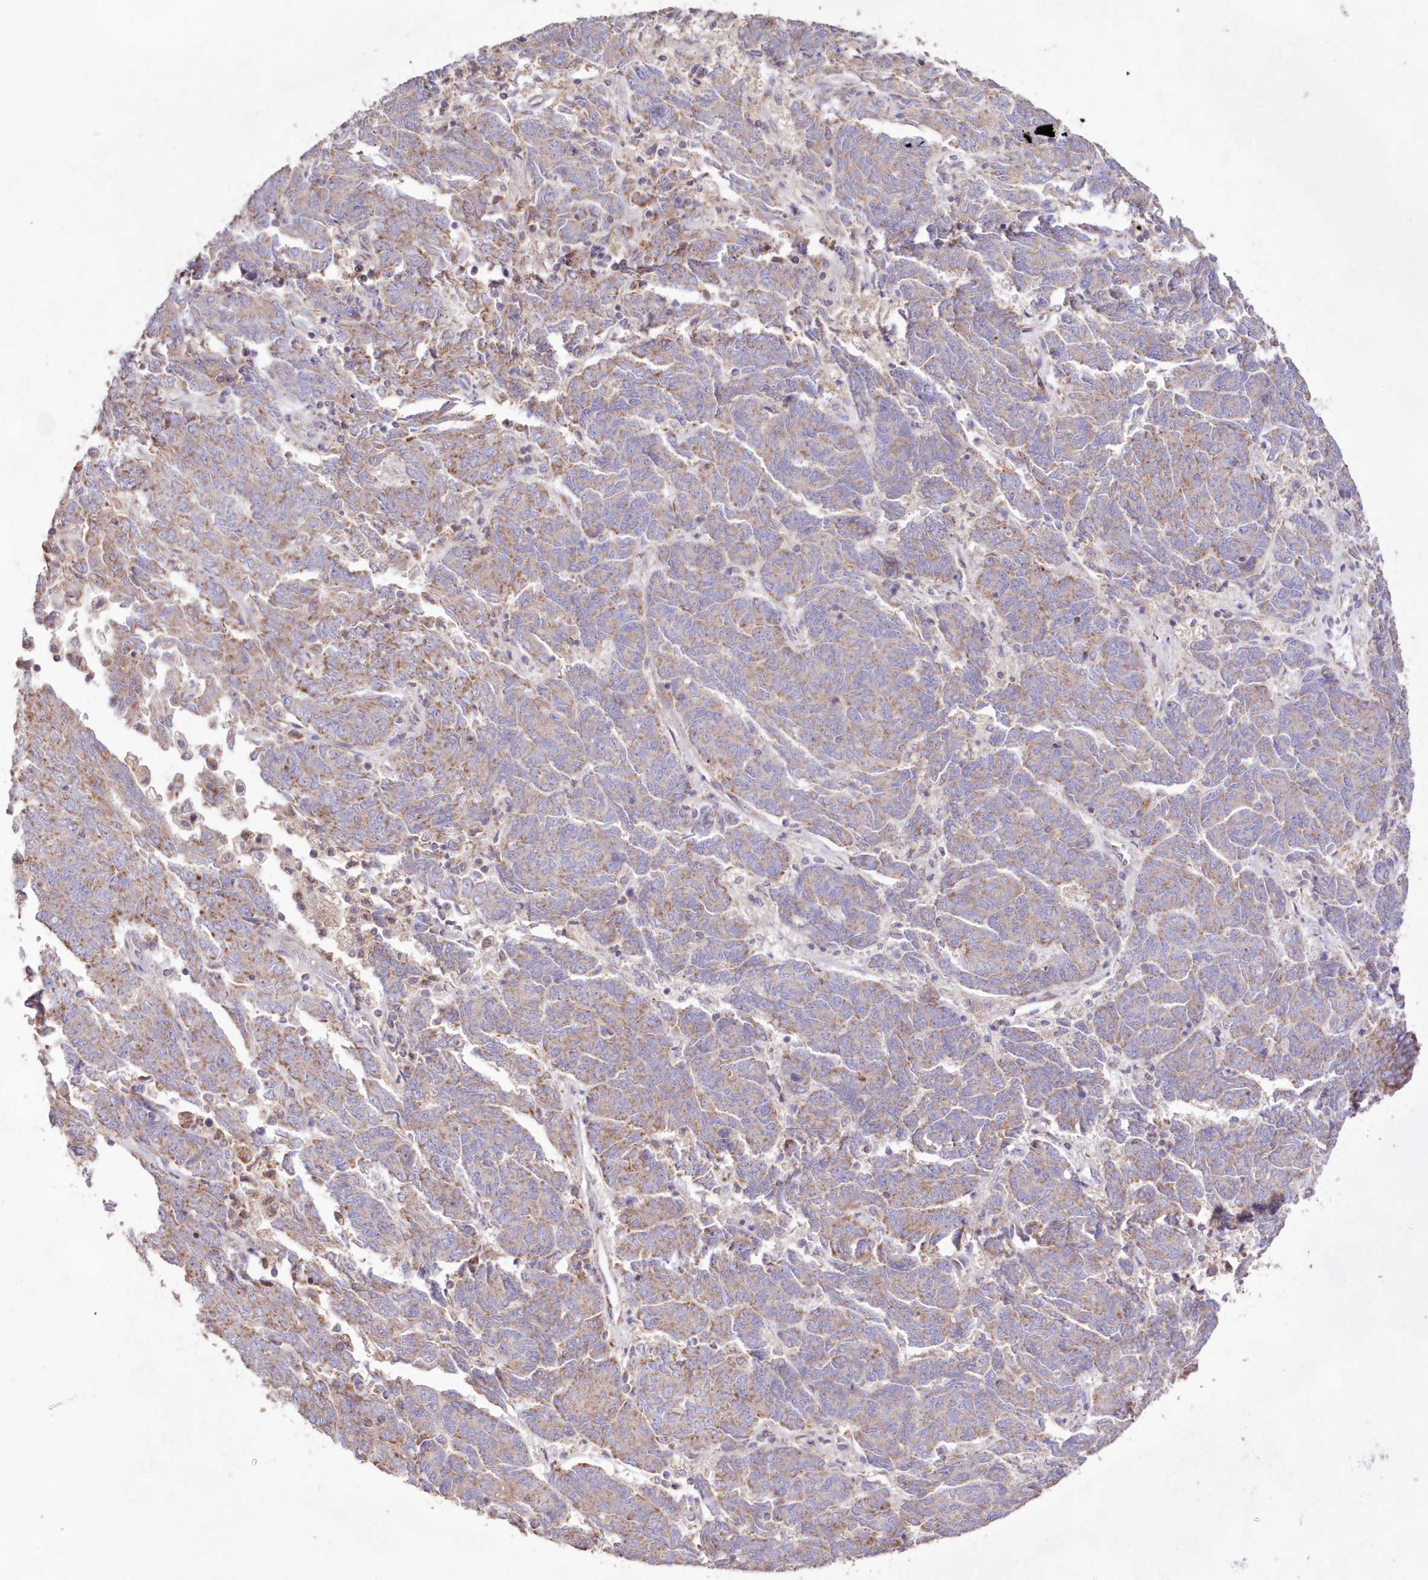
{"staining": {"intensity": "moderate", "quantity": "25%-75%", "location": "cytoplasmic/membranous"}, "tissue": "endometrial cancer", "cell_type": "Tumor cells", "image_type": "cancer", "snomed": [{"axis": "morphology", "description": "Adenocarcinoma, NOS"}, {"axis": "topography", "description": "Endometrium"}], "caption": "Endometrial cancer was stained to show a protein in brown. There is medium levels of moderate cytoplasmic/membranous staining in about 25%-75% of tumor cells.", "gene": "HADHB", "patient": {"sex": "female", "age": 80}}